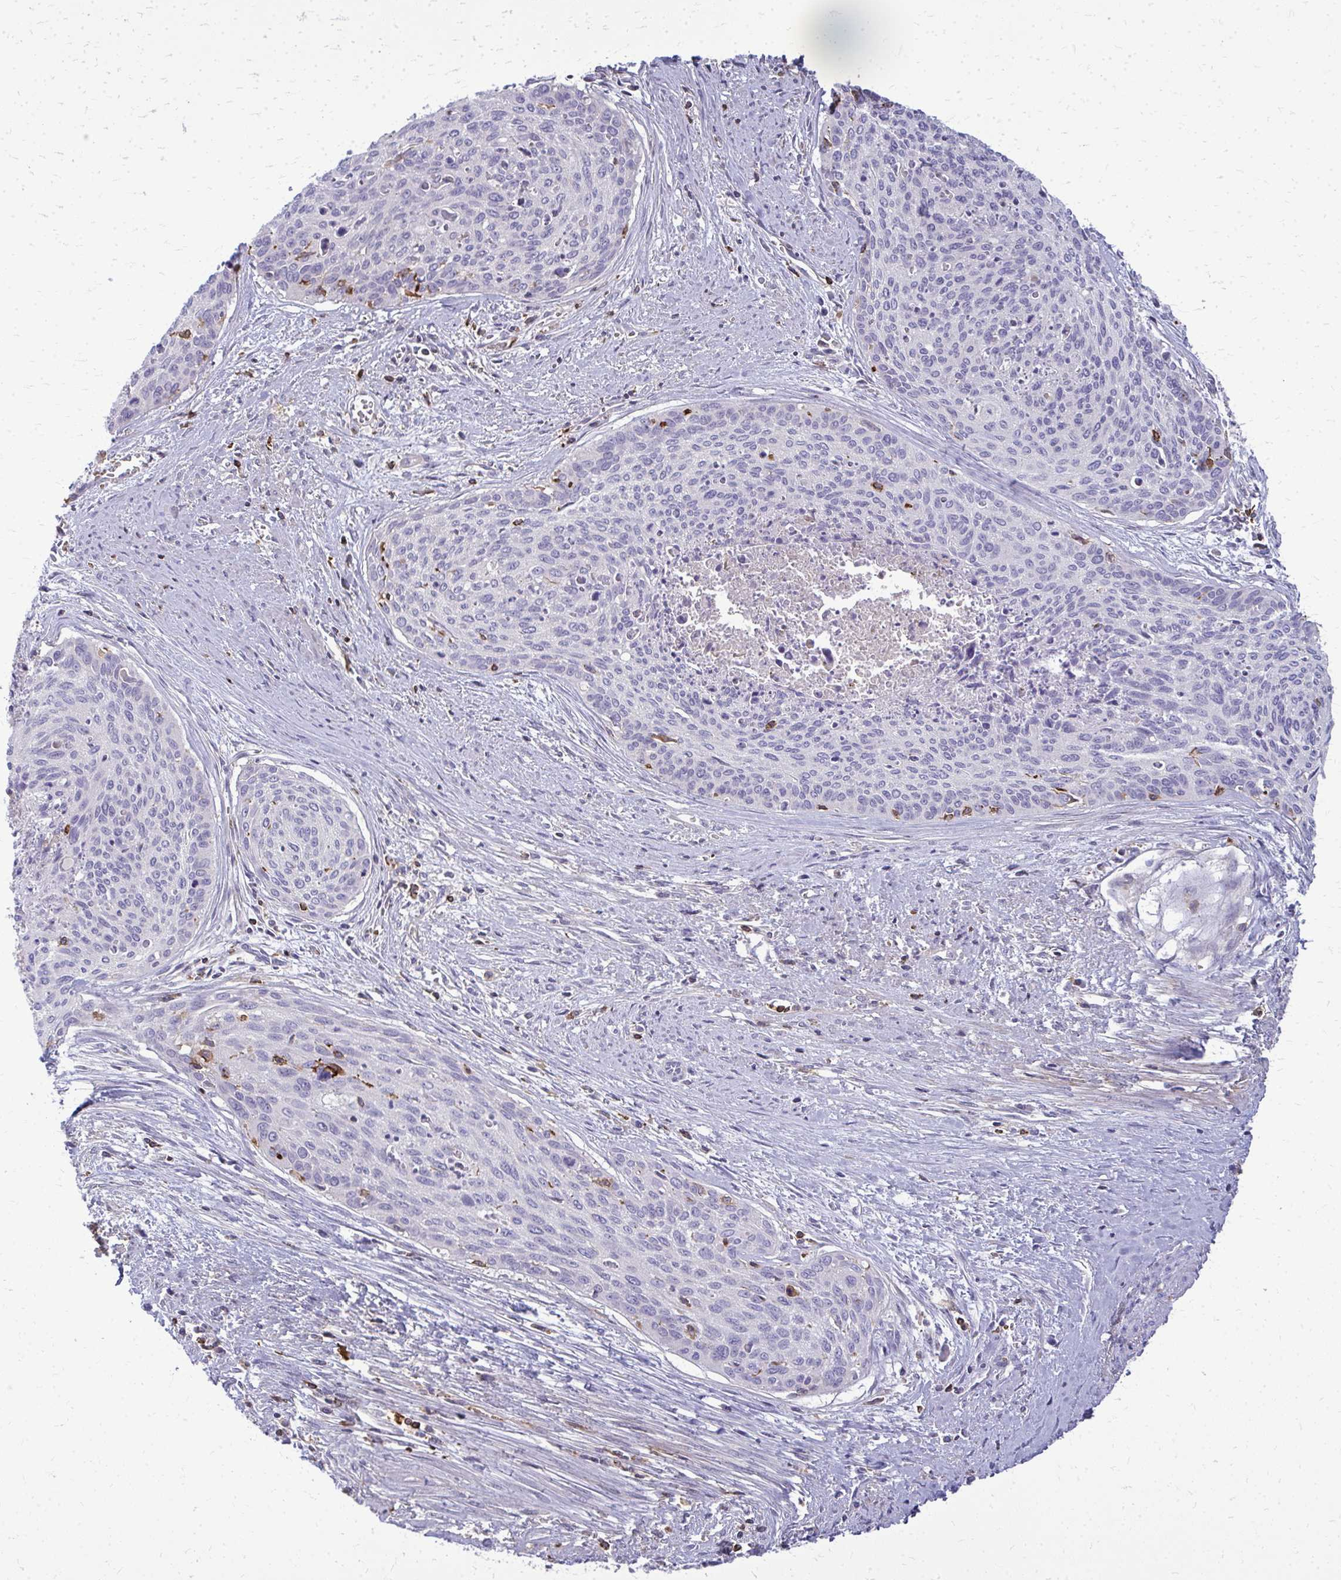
{"staining": {"intensity": "negative", "quantity": "none", "location": "none"}, "tissue": "cervical cancer", "cell_type": "Tumor cells", "image_type": "cancer", "snomed": [{"axis": "morphology", "description": "Squamous cell carcinoma, NOS"}, {"axis": "topography", "description": "Cervix"}], "caption": "IHC histopathology image of human cervical cancer (squamous cell carcinoma) stained for a protein (brown), which demonstrates no staining in tumor cells.", "gene": "AP5M1", "patient": {"sex": "female", "age": 55}}